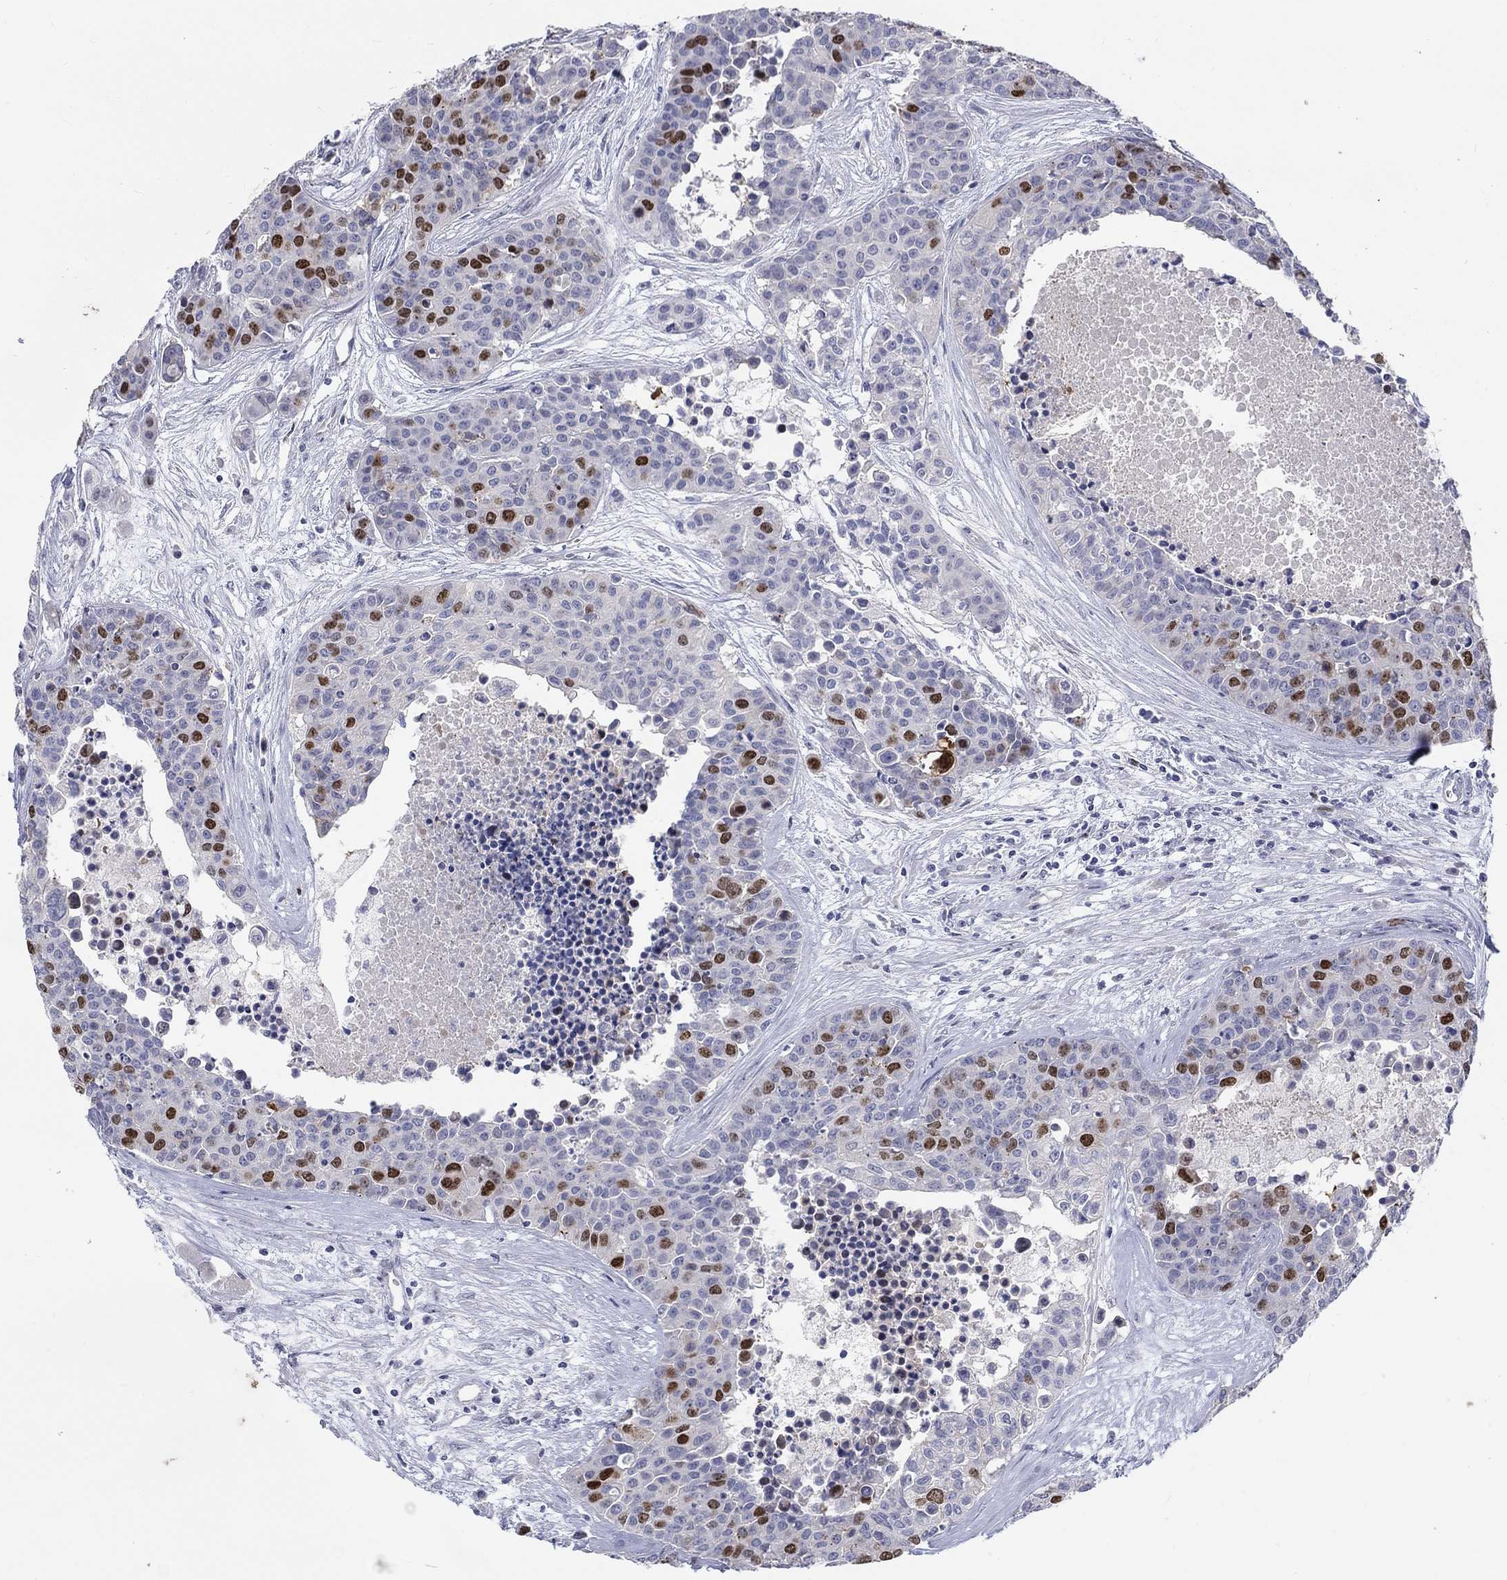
{"staining": {"intensity": "strong", "quantity": "25%-75%", "location": "nuclear"}, "tissue": "carcinoid", "cell_type": "Tumor cells", "image_type": "cancer", "snomed": [{"axis": "morphology", "description": "Carcinoid, malignant, NOS"}, {"axis": "topography", "description": "Colon"}], "caption": "DAB (3,3'-diaminobenzidine) immunohistochemical staining of malignant carcinoid reveals strong nuclear protein positivity in approximately 25%-75% of tumor cells.", "gene": "PRC1", "patient": {"sex": "male", "age": 81}}